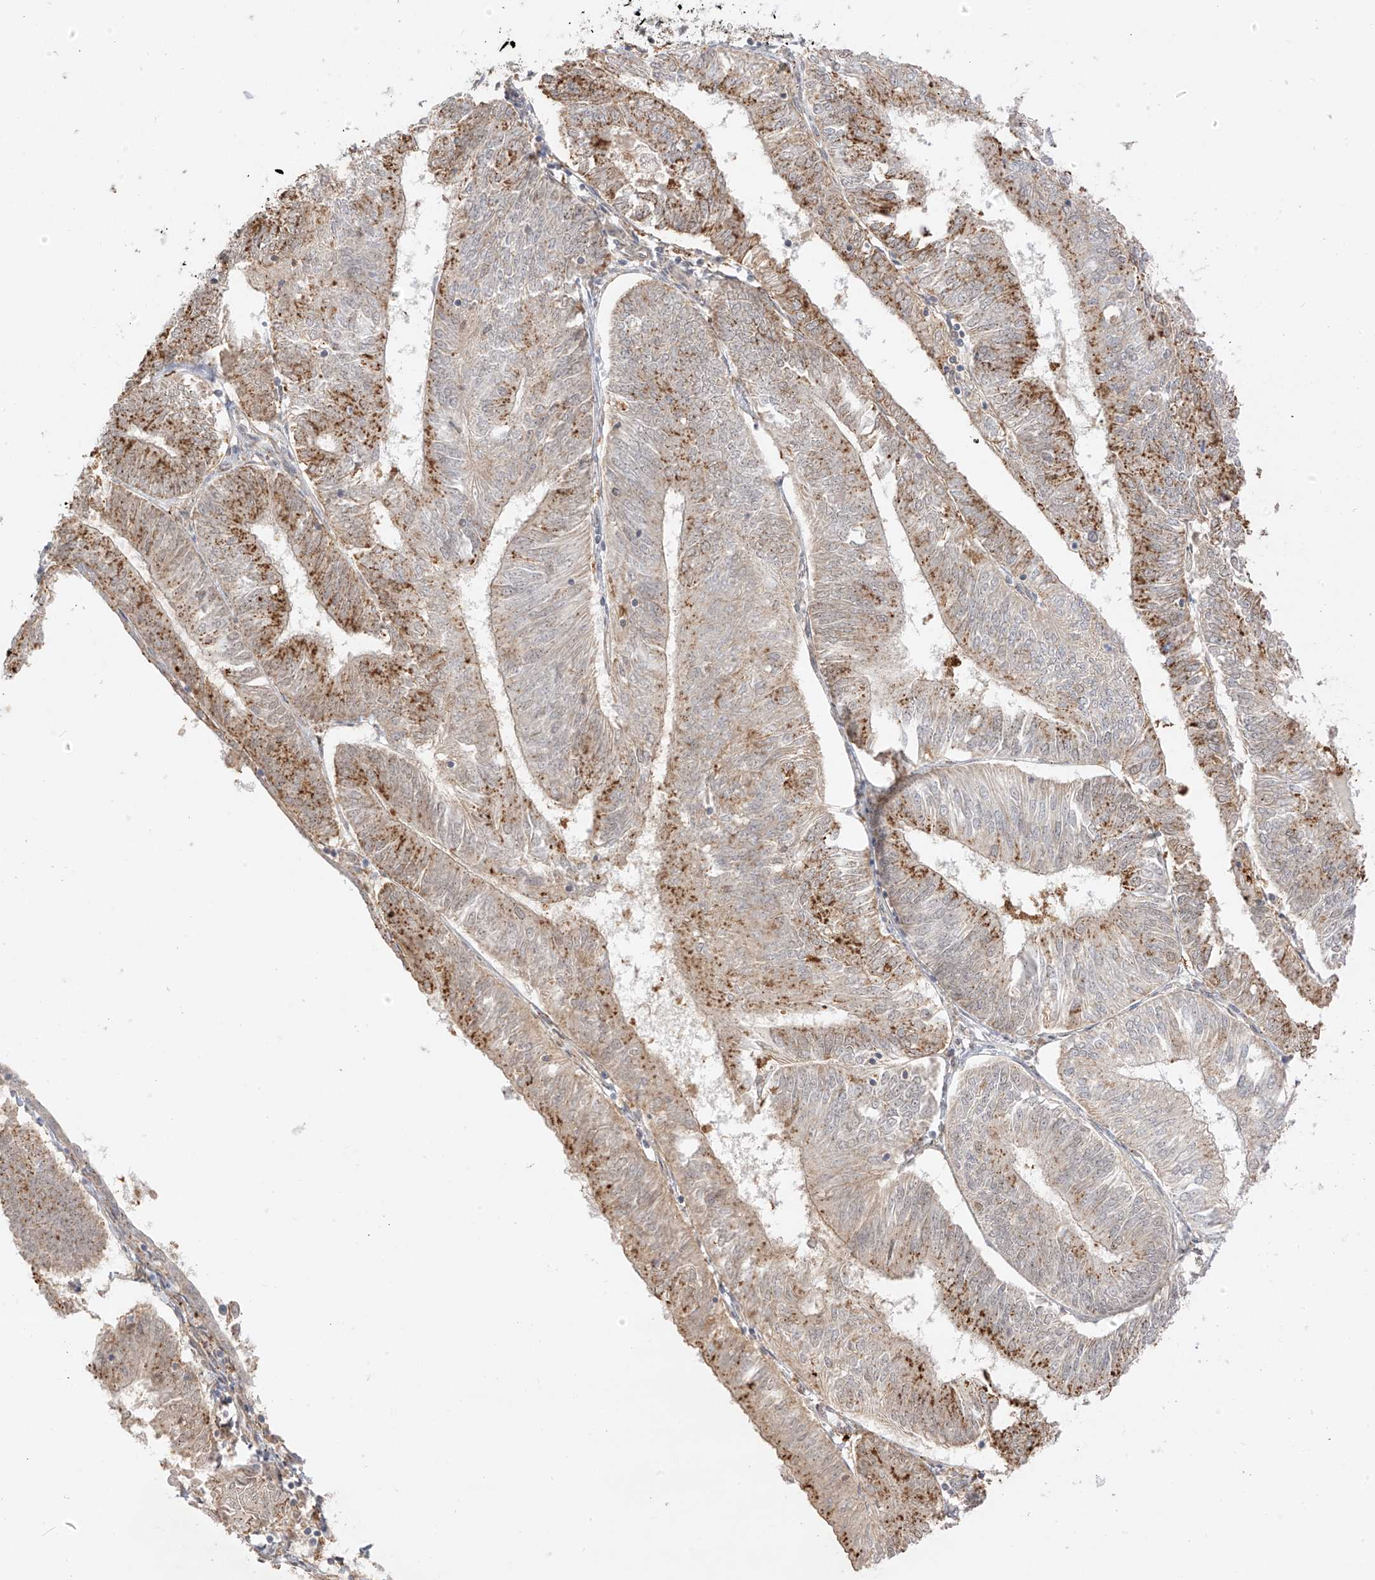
{"staining": {"intensity": "strong", "quantity": "25%-75%", "location": "cytoplasmic/membranous"}, "tissue": "endometrial cancer", "cell_type": "Tumor cells", "image_type": "cancer", "snomed": [{"axis": "morphology", "description": "Adenocarcinoma, NOS"}, {"axis": "topography", "description": "Endometrium"}], "caption": "Human endometrial adenocarcinoma stained with a brown dye shows strong cytoplasmic/membranous positive expression in approximately 25%-75% of tumor cells.", "gene": "N4BP3", "patient": {"sex": "female", "age": 58}}